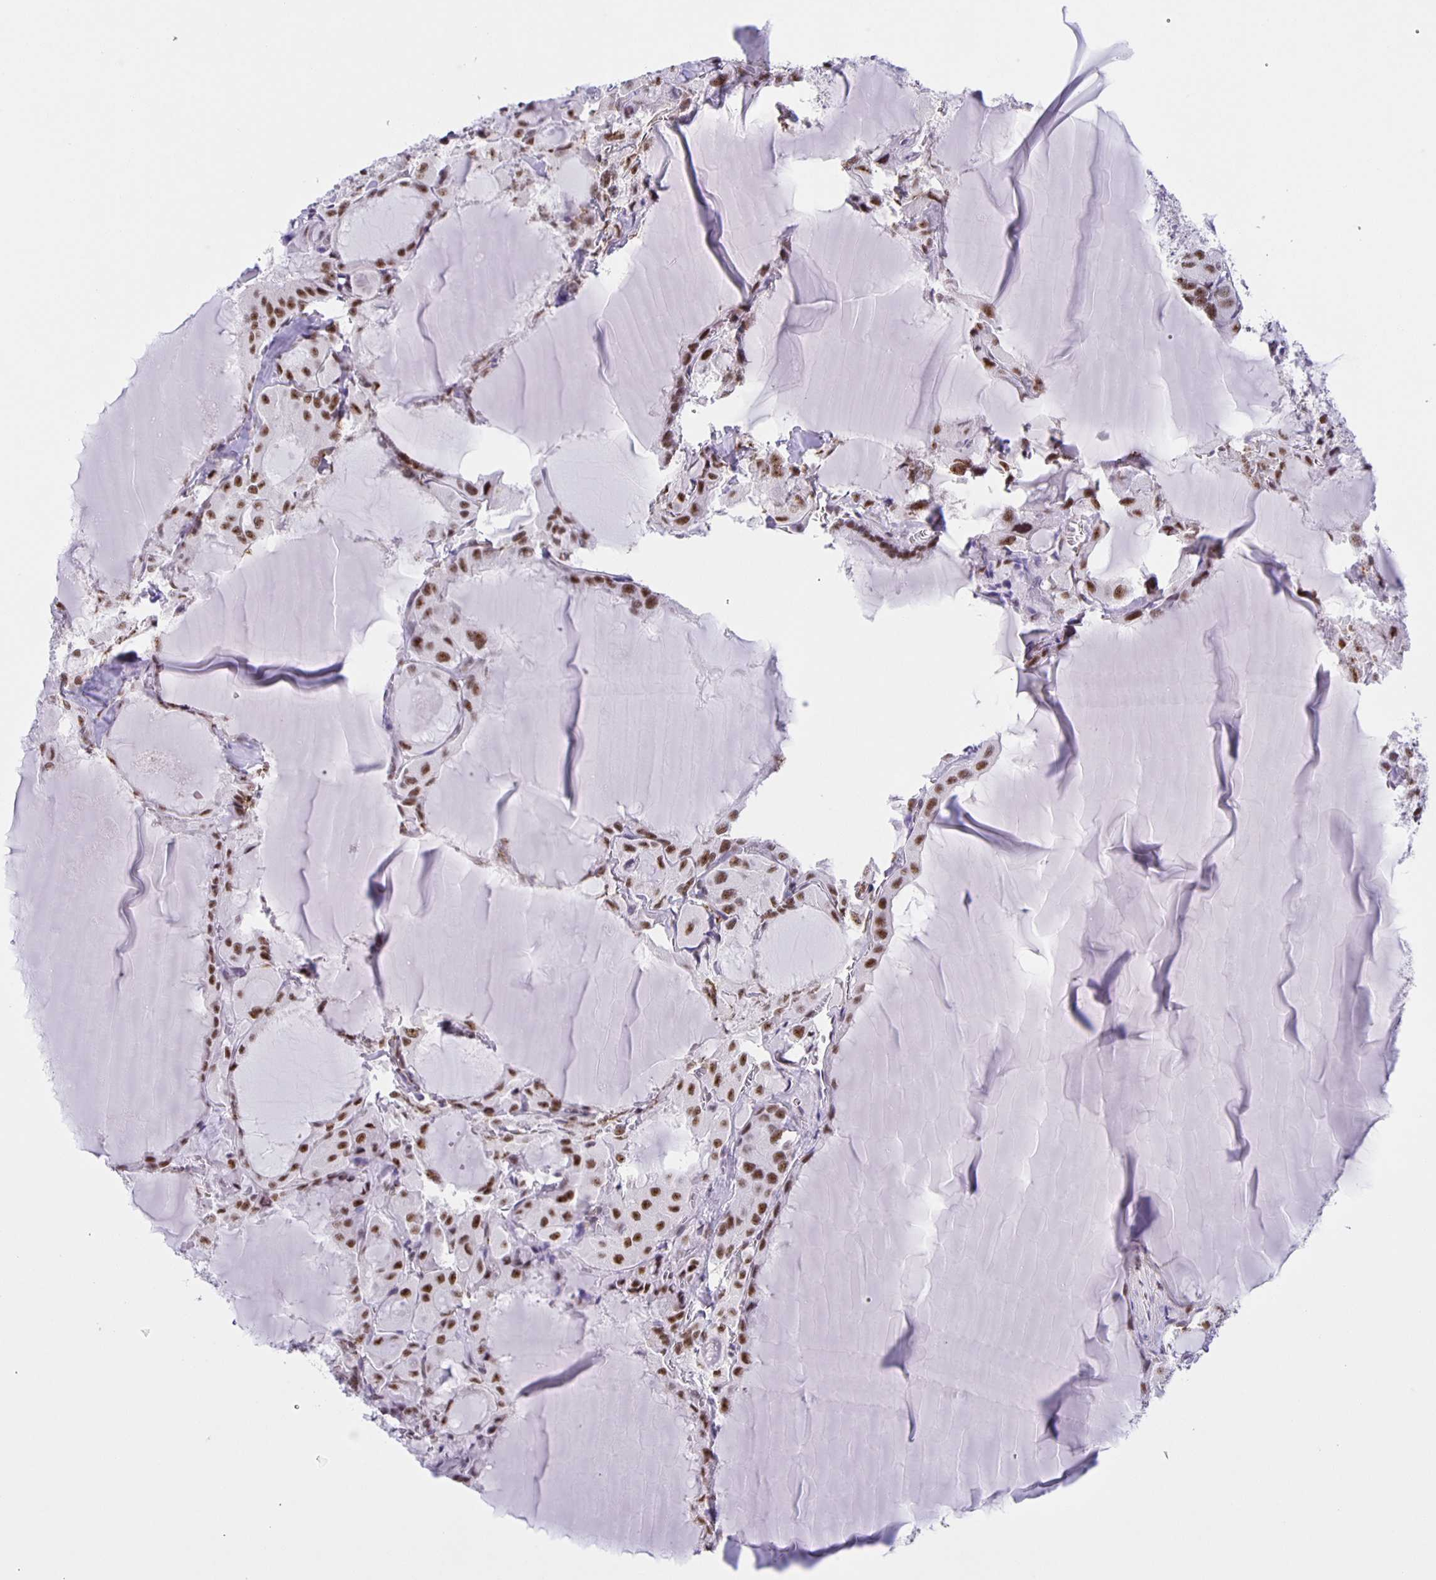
{"staining": {"intensity": "moderate", "quantity": ">75%", "location": "nuclear"}, "tissue": "thyroid cancer", "cell_type": "Tumor cells", "image_type": "cancer", "snomed": [{"axis": "morphology", "description": "Papillary adenocarcinoma, NOS"}, {"axis": "topography", "description": "Thyroid gland"}], "caption": "This is an image of IHC staining of thyroid cancer, which shows moderate staining in the nuclear of tumor cells.", "gene": "ZRANB2", "patient": {"sex": "male", "age": 87}}